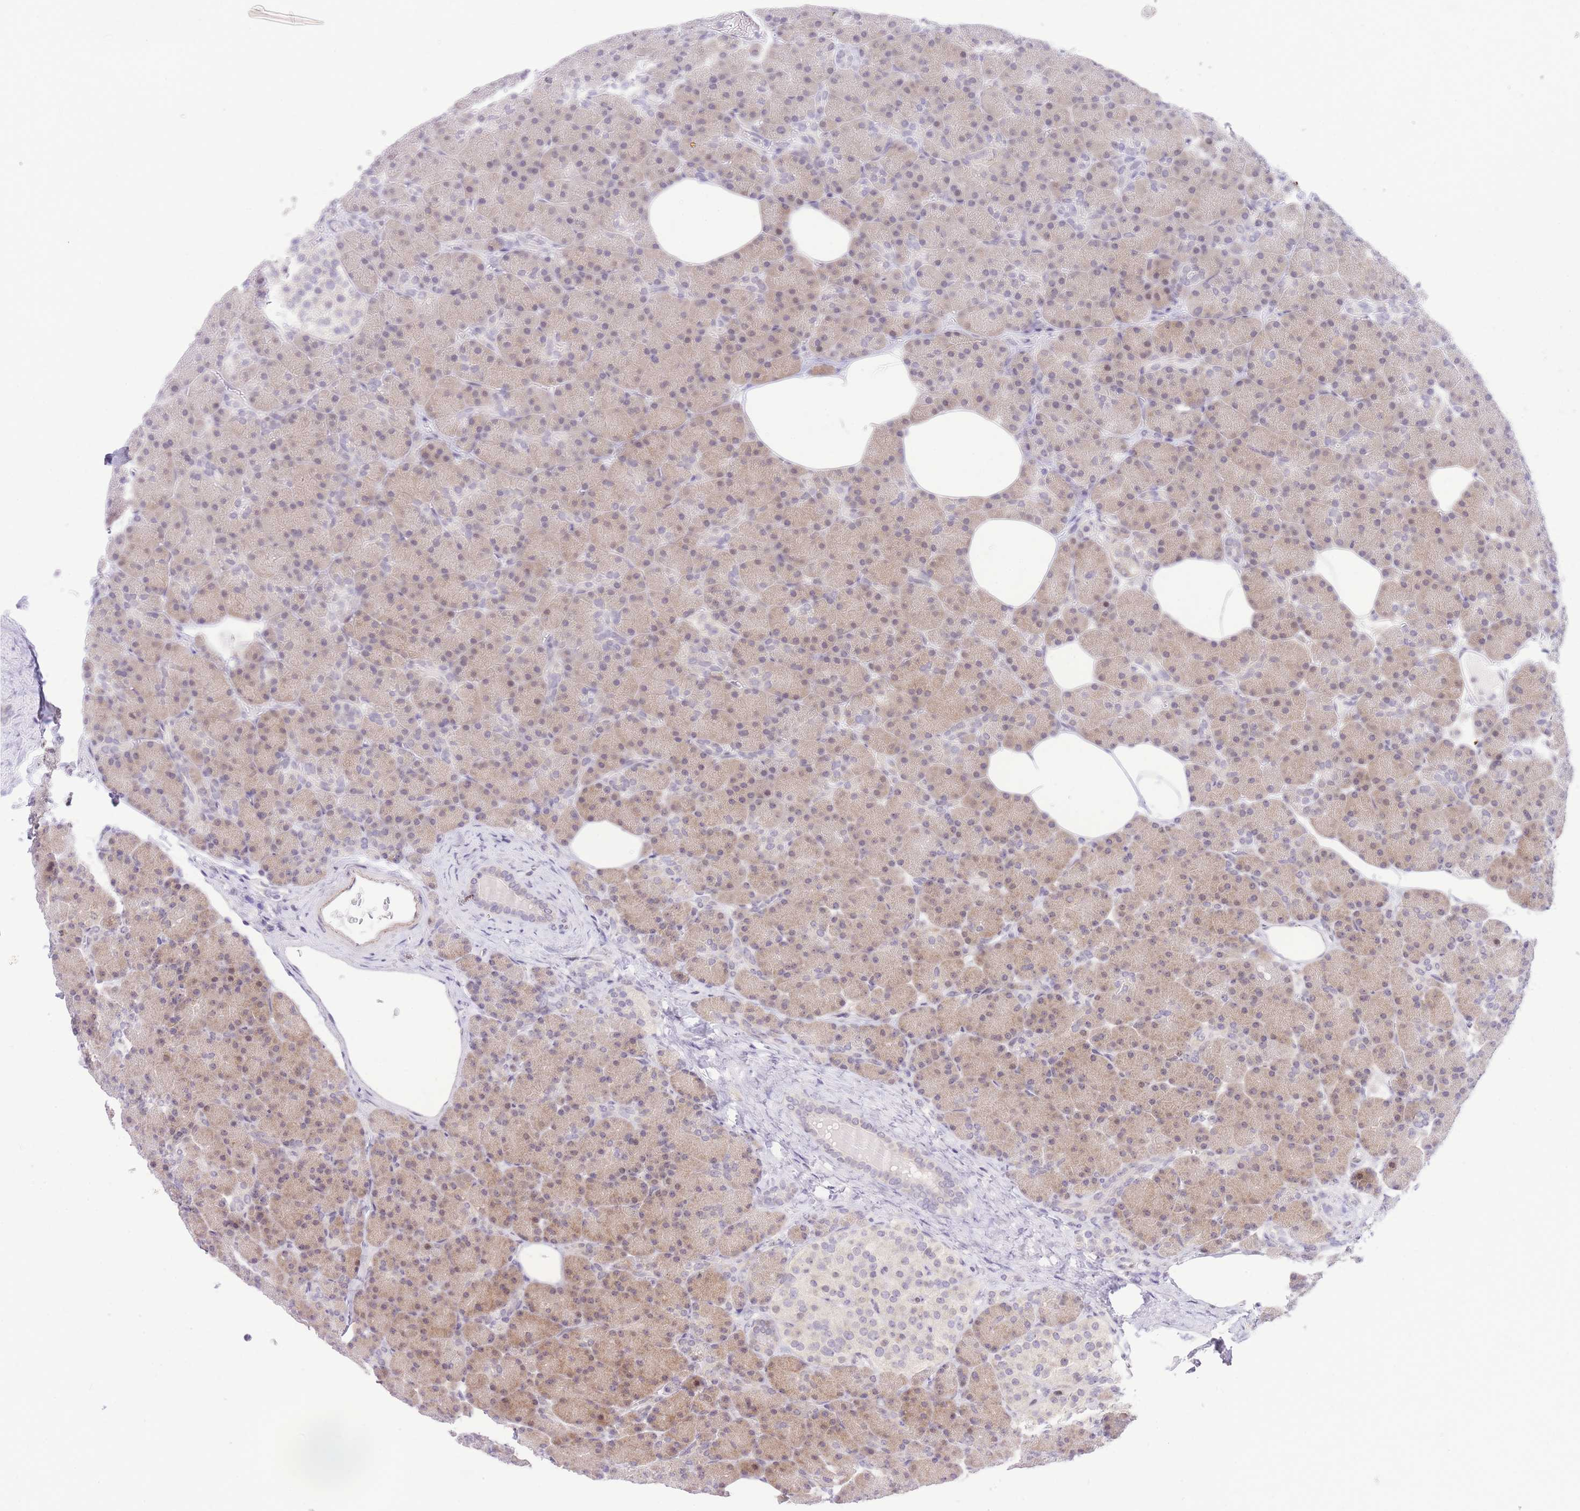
{"staining": {"intensity": "weak", "quantity": ">75%", "location": "cytoplasmic/membranous"}, "tissue": "pancreas", "cell_type": "Exocrine glandular cells", "image_type": "normal", "snomed": [{"axis": "morphology", "description": "Normal tissue, NOS"}, {"axis": "topography", "description": "Pancreas"}], "caption": "DAB (3,3'-diaminobenzidine) immunohistochemical staining of unremarkable pancreas reveals weak cytoplasmic/membranous protein positivity in about >75% of exocrine glandular cells.", "gene": "STK39", "patient": {"sex": "female", "age": 43}}